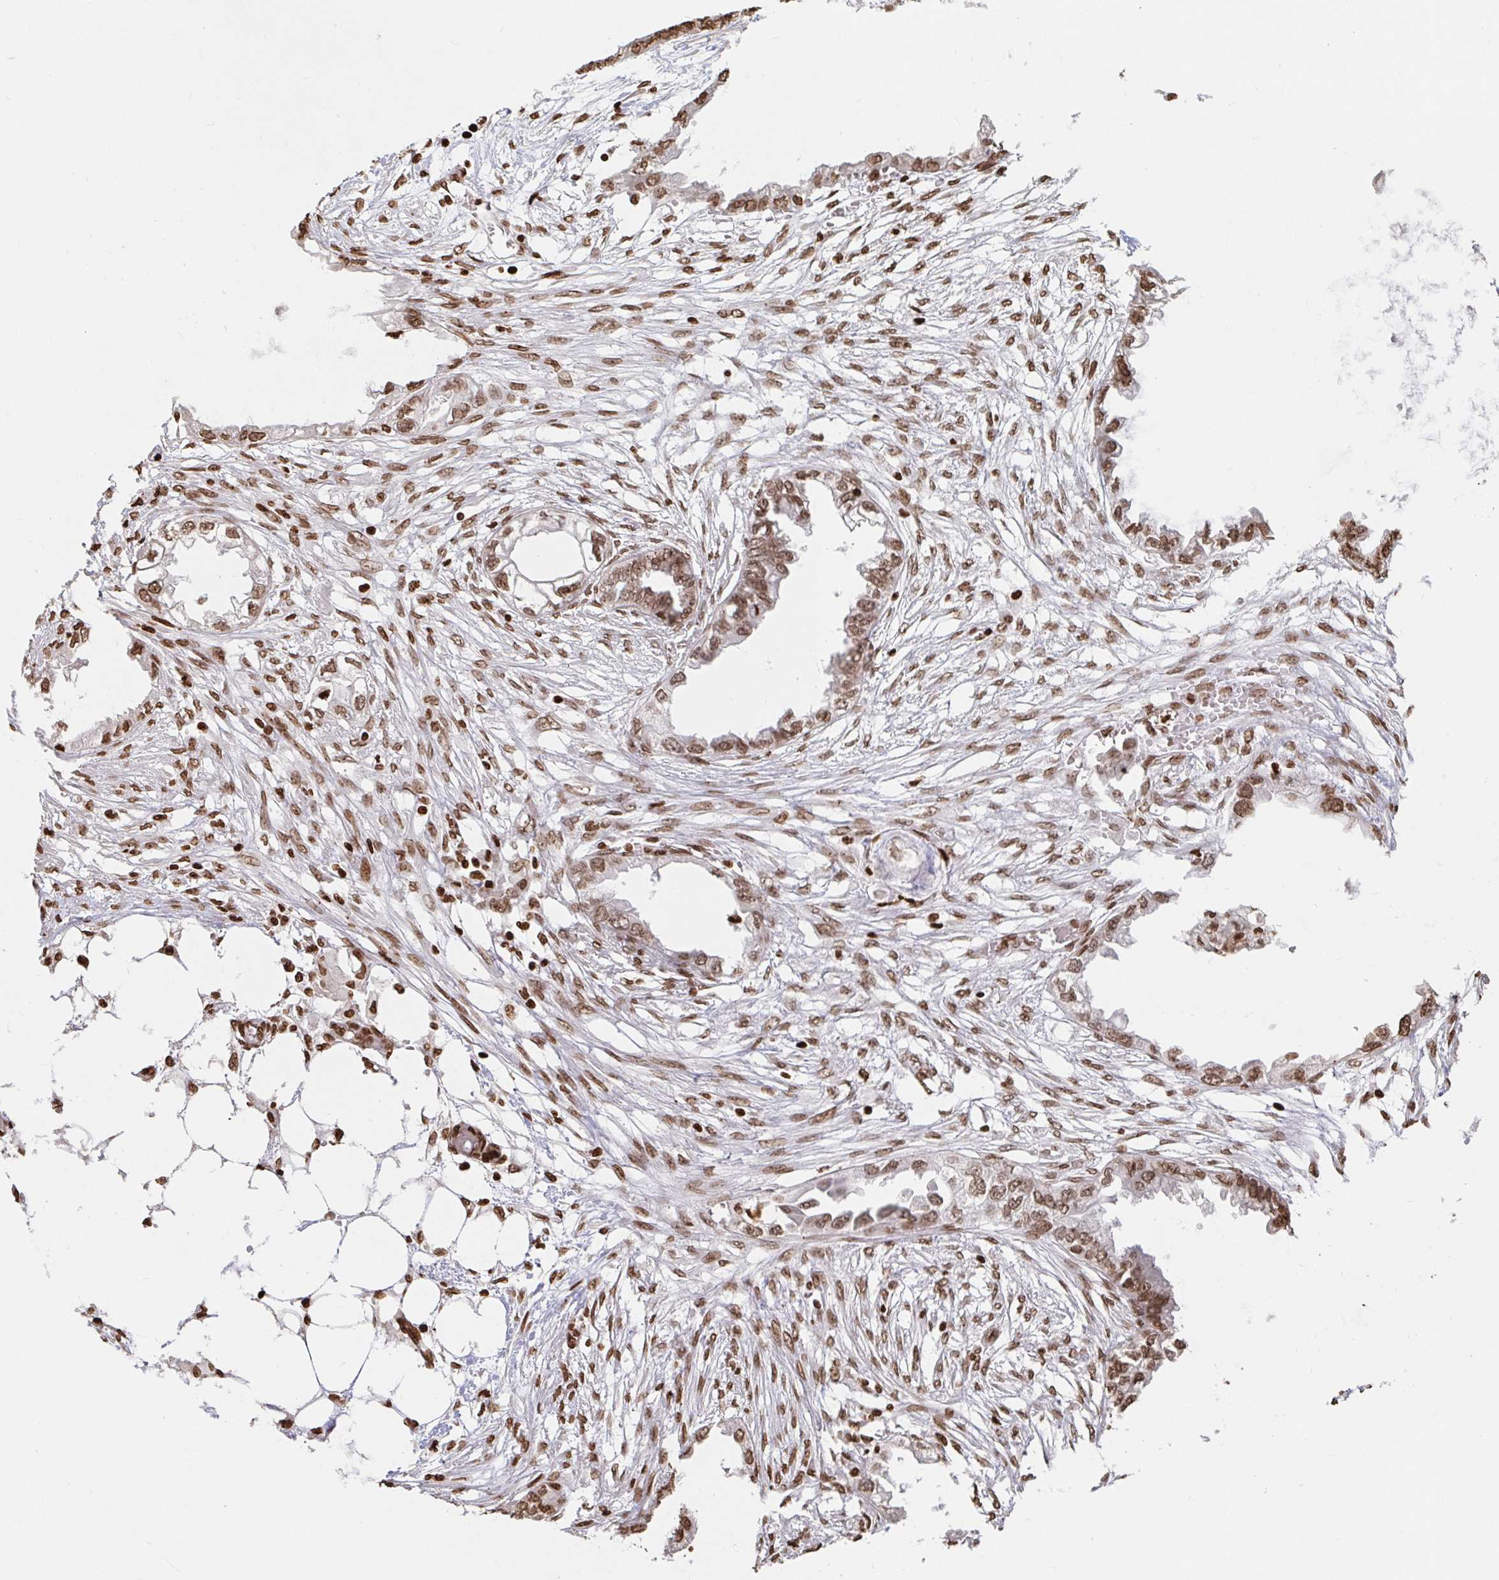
{"staining": {"intensity": "moderate", "quantity": ">75%", "location": "nuclear"}, "tissue": "endometrial cancer", "cell_type": "Tumor cells", "image_type": "cancer", "snomed": [{"axis": "morphology", "description": "Adenocarcinoma, NOS"}, {"axis": "morphology", "description": "Adenocarcinoma, metastatic, NOS"}, {"axis": "topography", "description": "Adipose tissue"}, {"axis": "topography", "description": "Endometrium"}], "caption": "Endometrial cancer (adenocarcinoma) tissue shows moderate nuclear positivity in approximately >75% of tumor cells, visualized by immunohistochemistry.", "gene": "H2BC5", "patient": {"sex": "female", "age": 67}}